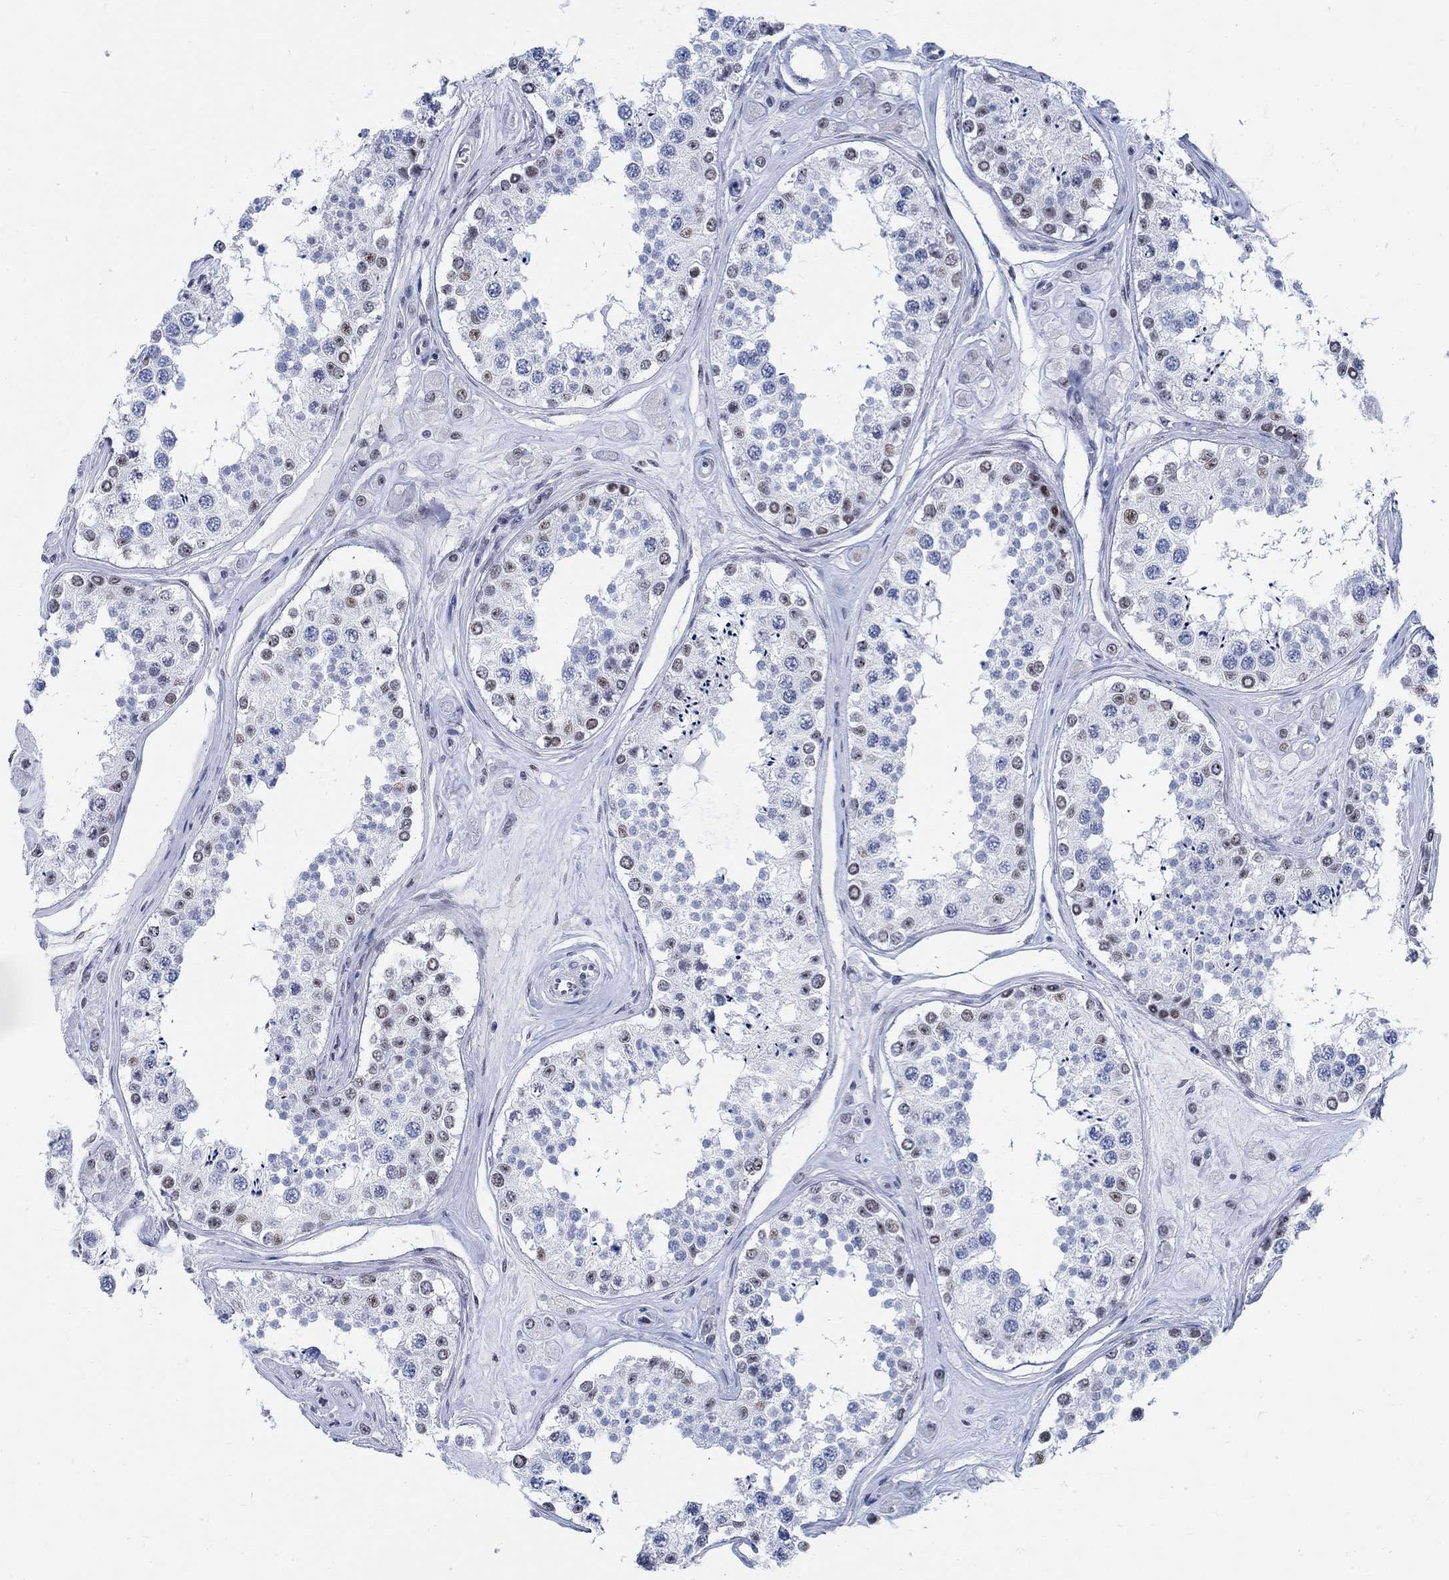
{"staining": {"intensity": "weak", "quantity": "<25%", "location": "nuclear"}, "tissue": "testis", "cell_type": "Cells in seminiferous ducts", "image_type": "normal", "snomed": [{"axis": "morphology", "description": "Normal tissue, NOS"}, {"axis": "topography", "description": "Testis"}], "caption": "DAB immunohistochemical staining of normal human testis displays no significant positivity in cells in seminiferous ducts.", "gene": "DLK1", "patient": {"sex": "male", "age": 25}}